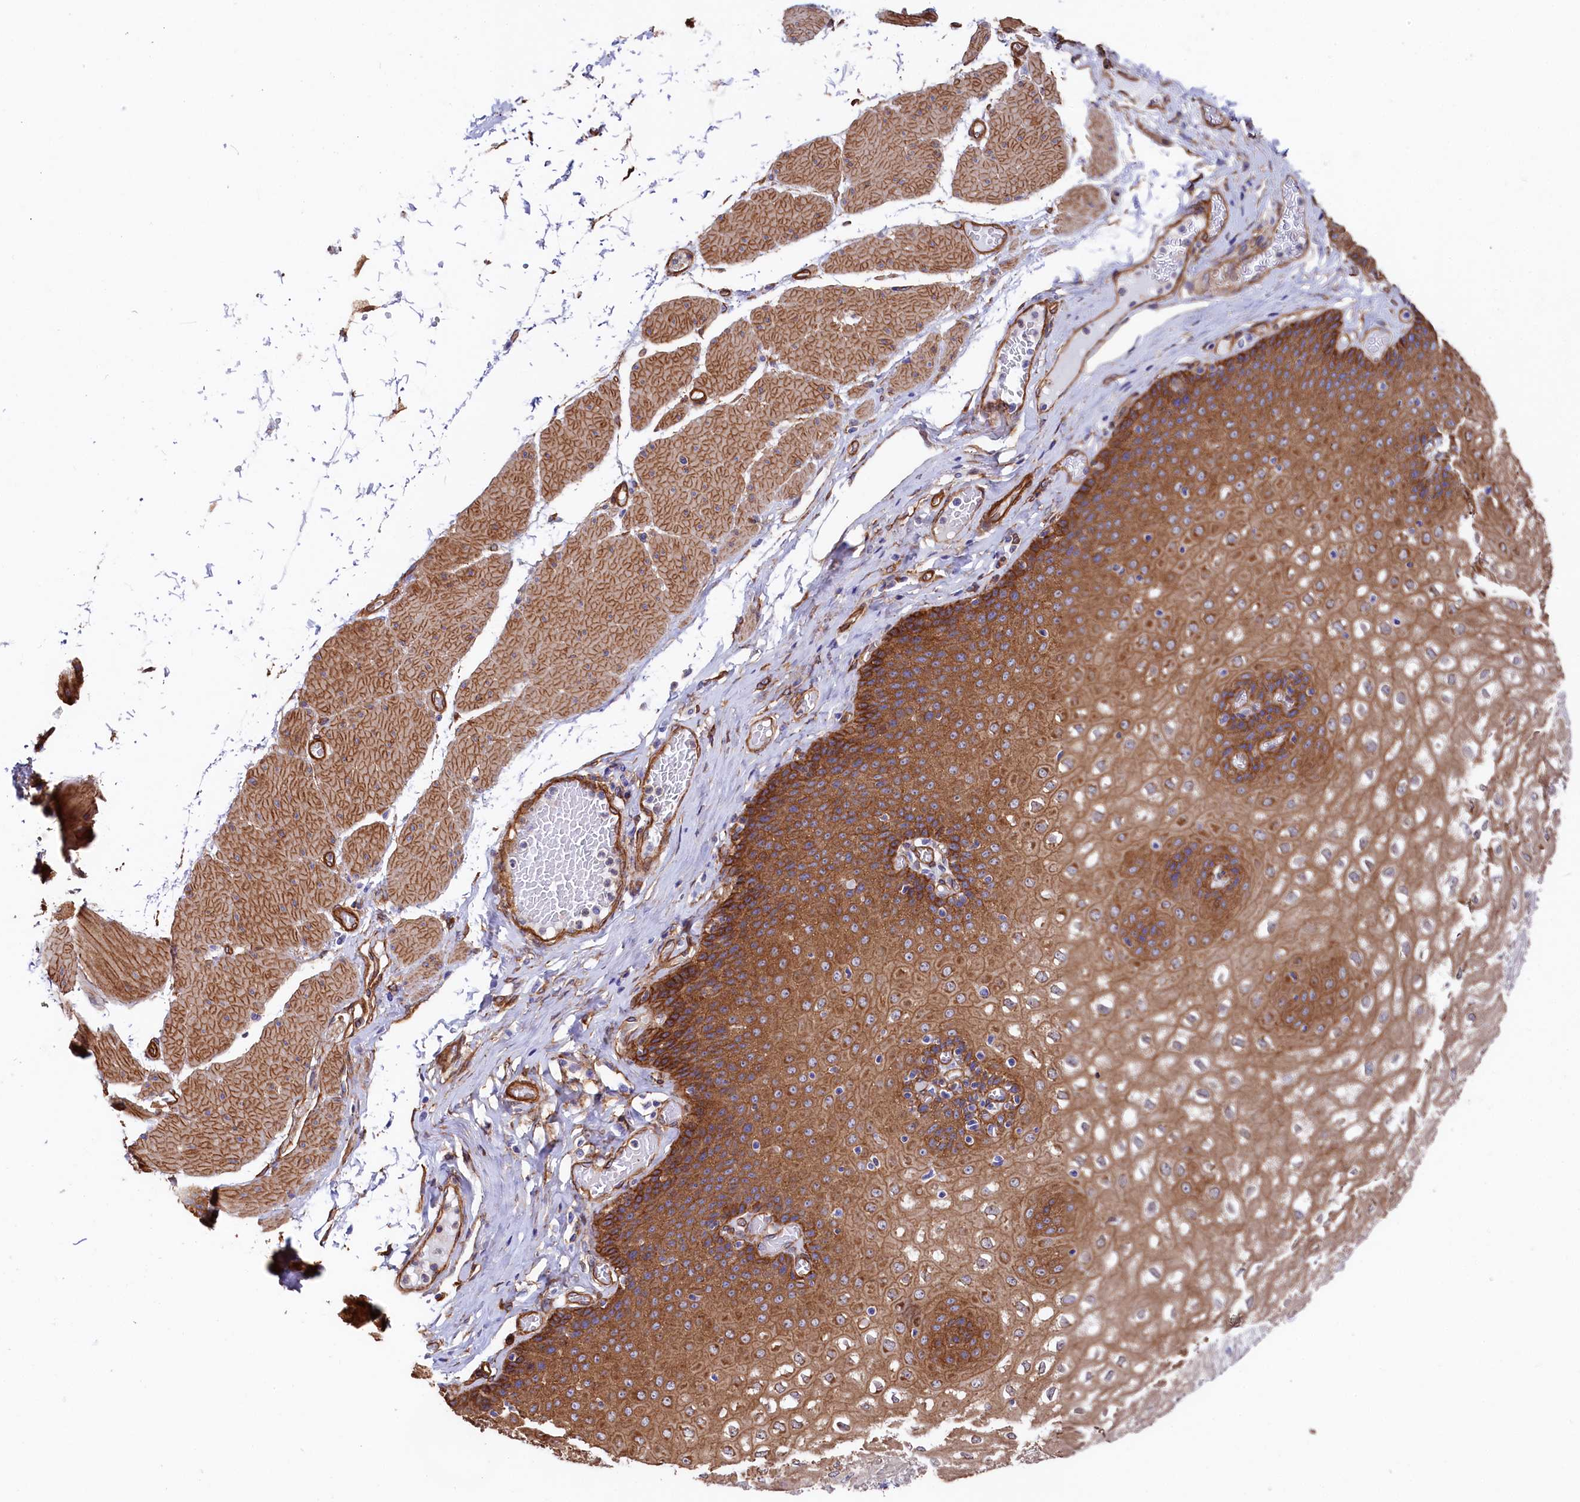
{"staining": {"intensity": "strong", "quantity": ">75%", "location": "cytoplasmic/membranous"}, "tissue": "esophagus", "cell_type": "Squamous epithelial cells", "image_type": "normal", "snomed": [{"axis": "morphology", "description": "Normal tissue, NOS"}, {"axis": "topography", "description": "Esophagus"}], "caption": "Human esophagus stained with a brown dye demonstrates strong cytoplasmic/membranous positive positivity in about >75% of squamous epithelial cells.", "gene": "TNKS1BP1", "patient": {"sex": "male", "age": 60}}